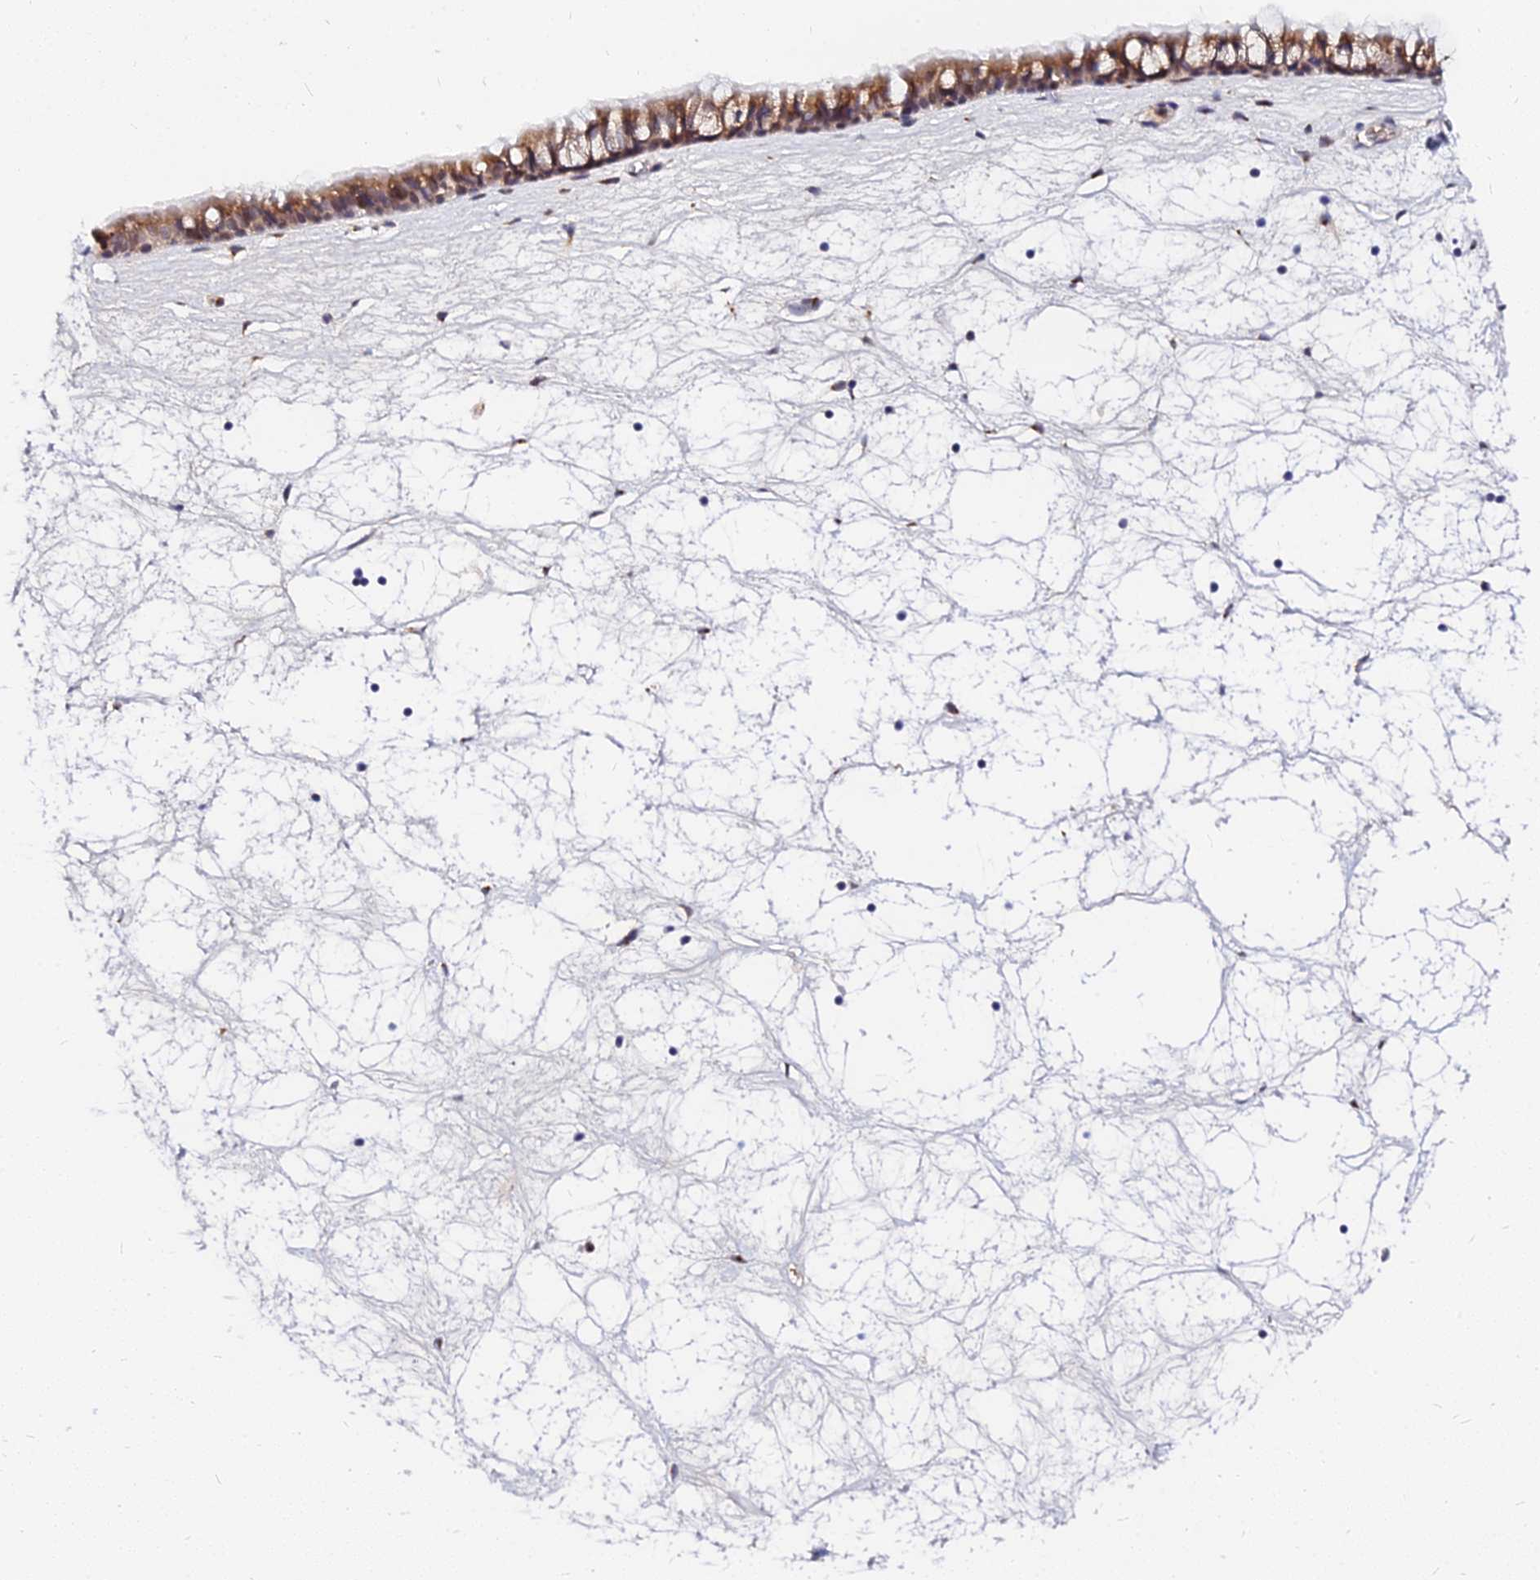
{"staining": {"intensity": "moderate", "quantity": ">75%", "location": "cytoplasmic/membranous"}, "tissue": "nasopharynx", "cell_type": "Respiratory epithelial cells", "image_type": "normal", "snomed": [{"axis": "morphology", "description": "Normal tissue, NOS"}, {"axis": "topography", "description": "Nasopharynx"}], "caption": "Protein analysis of normal nasopharynx displays moderate cytoplasmic/membranous positivity in approximately >75% of respiratory epithelial cells.", "gene": "RNF121", "patient": {"sex": "male", "age": 64}}